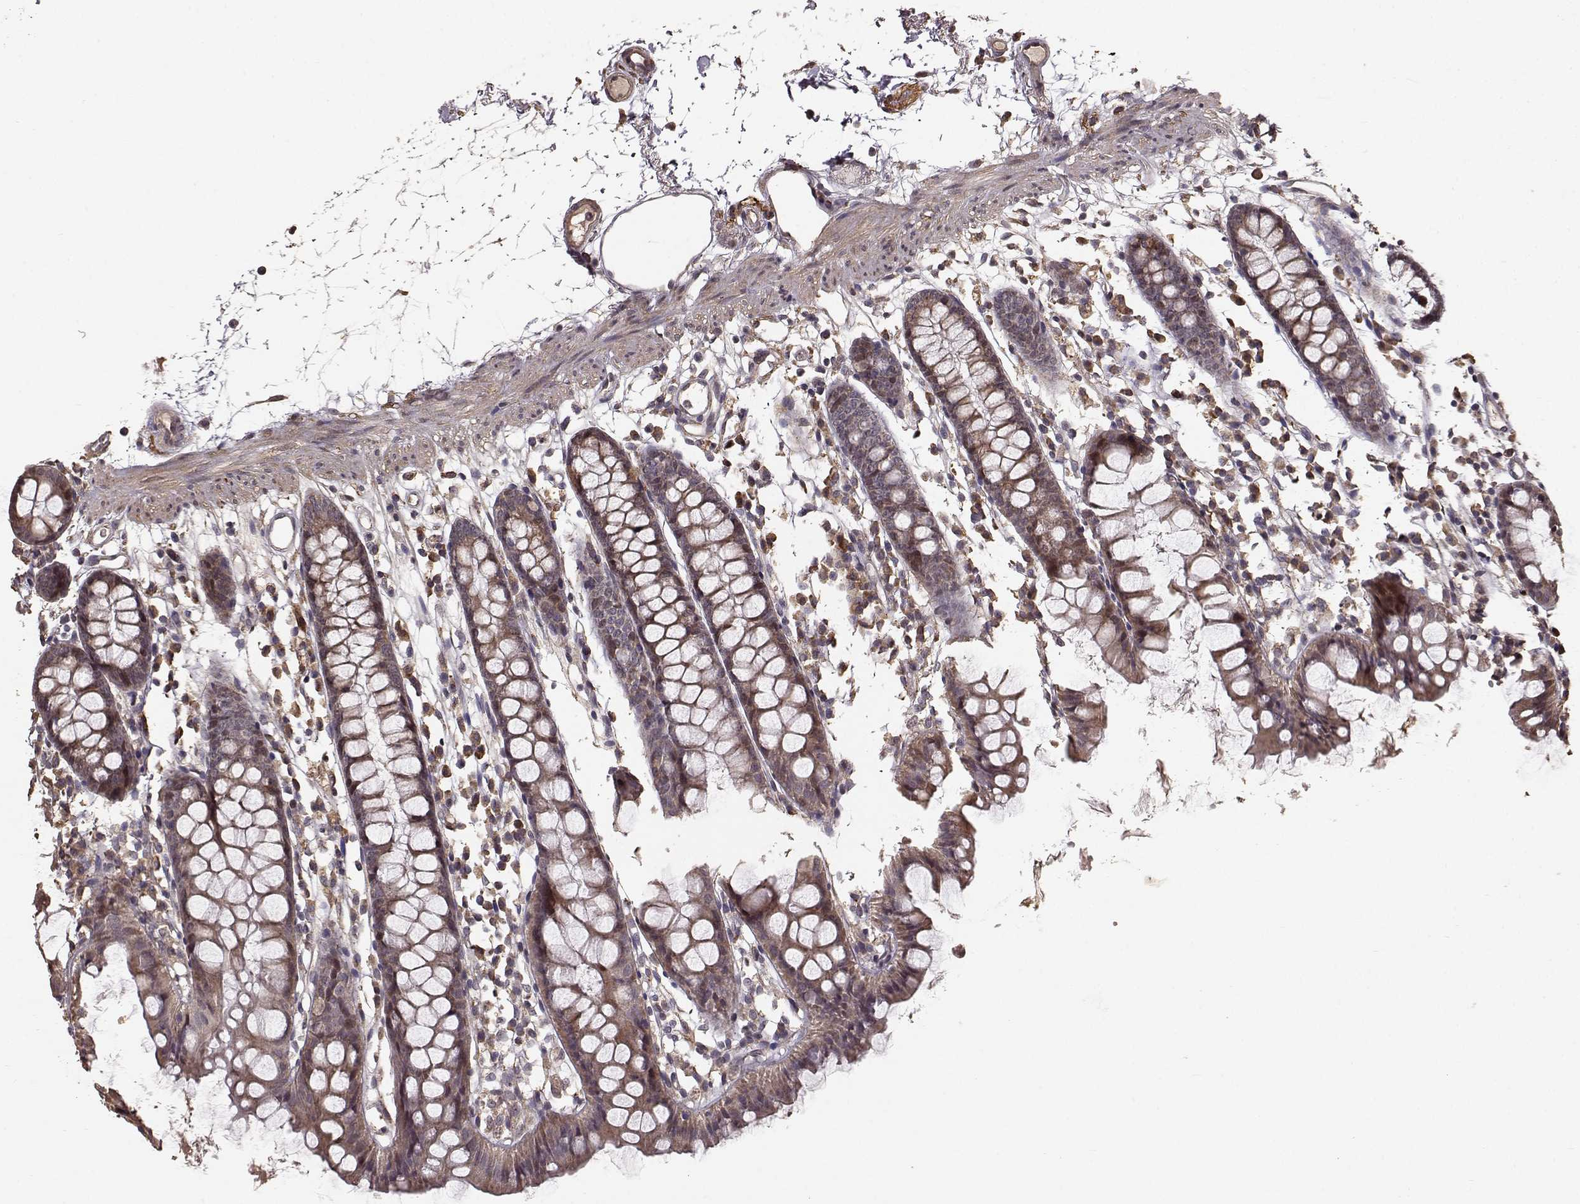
{"staining": {"intensity": "weak", "quantity": ">75%", "location": "cytoplasmic/membranous"}, "tissue": "colon", "cell_type": "Endothelial cells", "image_type": "normal", "snomed": [{"axis": "morphology", "description": "Normal tissue, NOS"}, {"axis": "topography", "description": "Colon"}], "caption": "A high-resolution micrograph shows immunohistochemistry (IHC) staining of benign colon, which shows weak cytoplasmic/membranous expression in about >75% of endothelial cells. (Stains: DAB (3,3'-diaminobenzidine) in brown, nuclei in blue, Microscopy: brightfield microscopy at high magnification).", "gene": "USP15", "patient": {"sex": "male", "age": 47}}